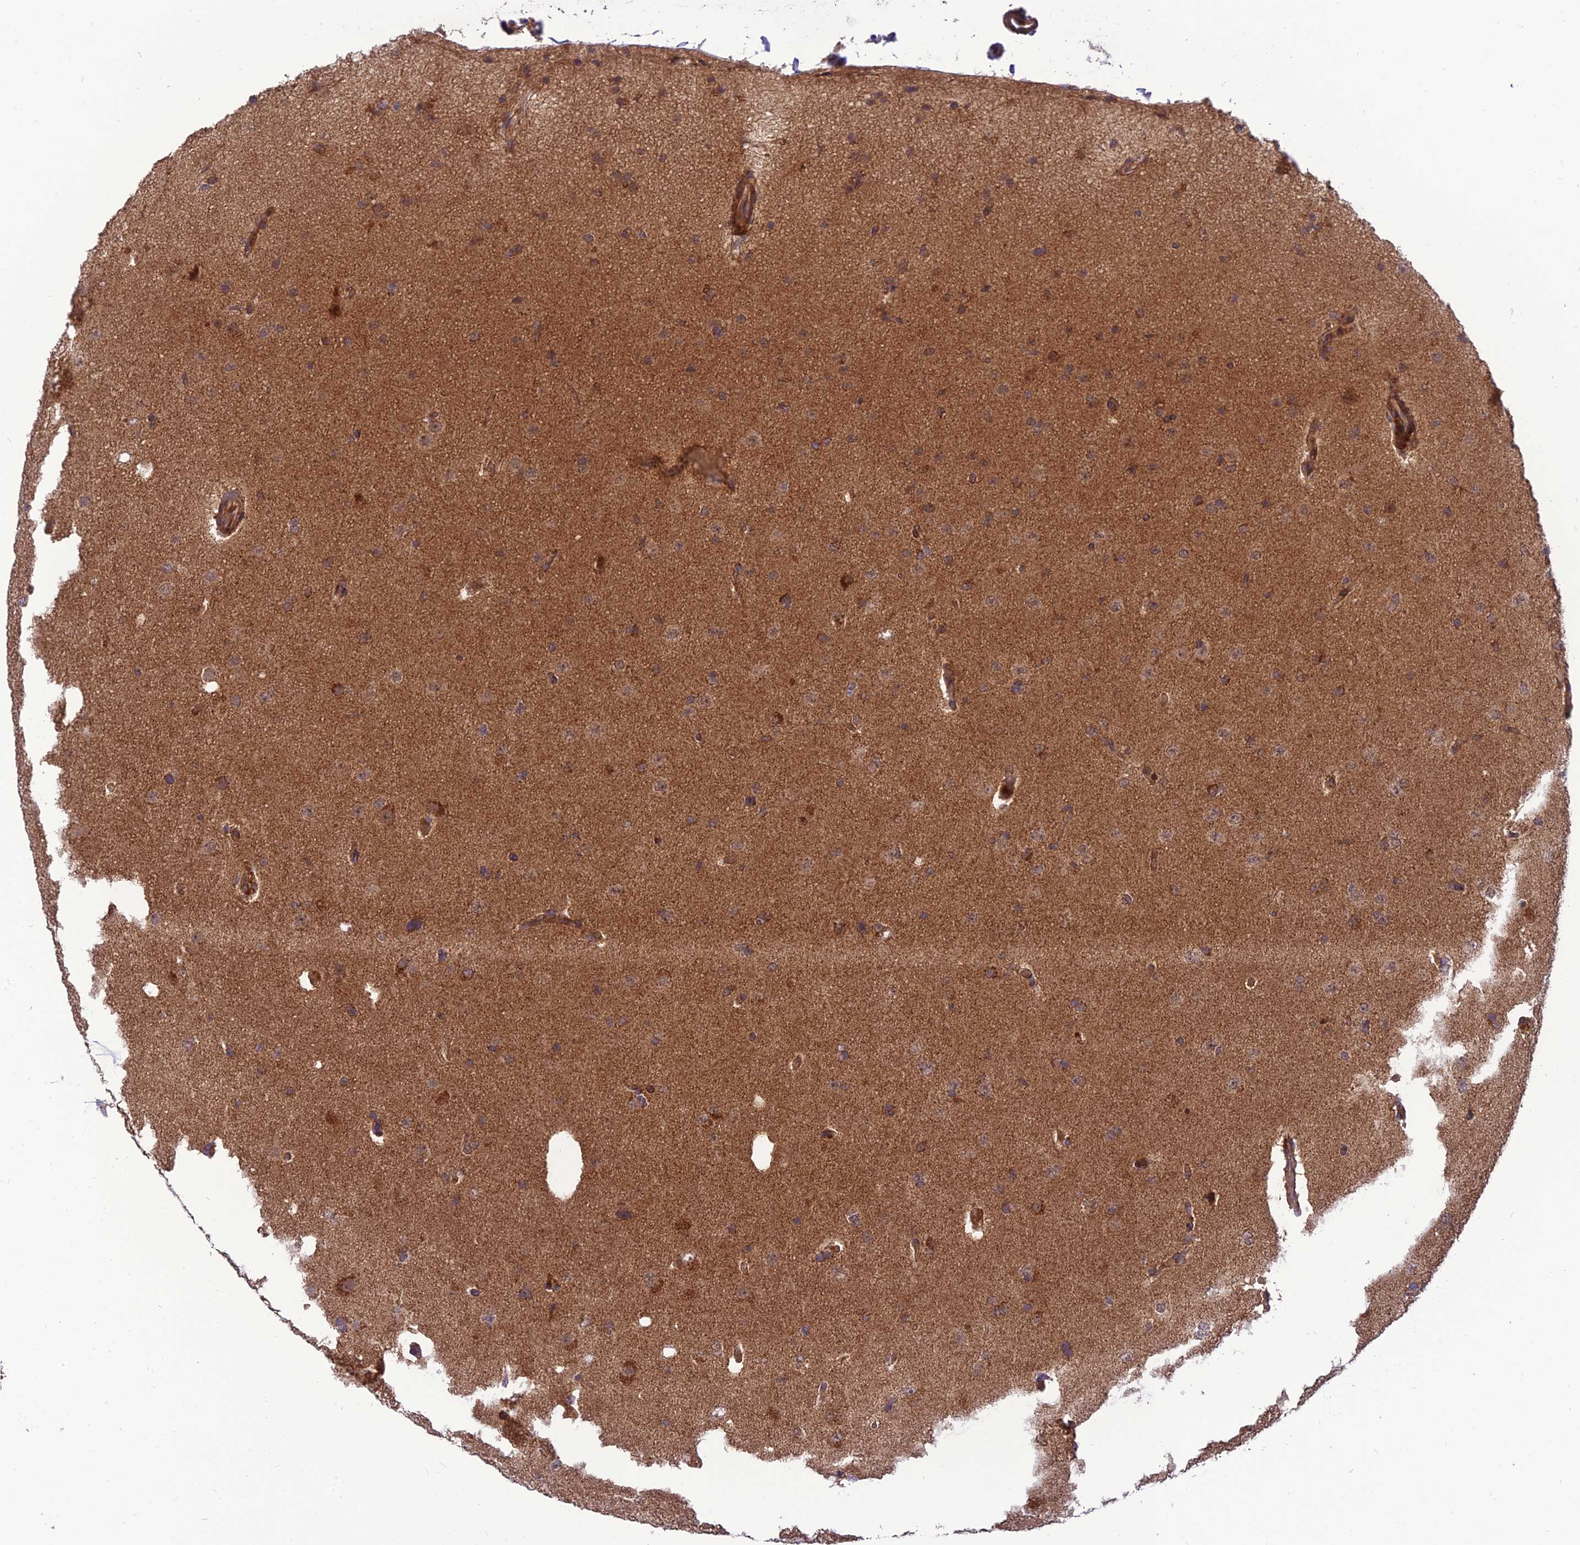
{"staining": {"intensity": "moderate", "quantity": "25%-75%", "location": "cytoplasmic/membranous"}, "tissue": "glioma", "cell_type": "Tumor cells", "image_type": "cancer", "snomed": [{"axis": "morphology", "description": "Glioma, malignant, High grade"}, {"axis": "topography", "description": "Brain"}], "caption": "DAB immunohistochemical staining of glioma demonstrates moderate cytoplasmic/membranous protein staining in about 25%-75% of tumor cells. Immunohistochemistry stains the protein in brown and the nuclei are stained blue.", "gene": "NDUFC1", "patient": {"sex": "male", "age": 72}}